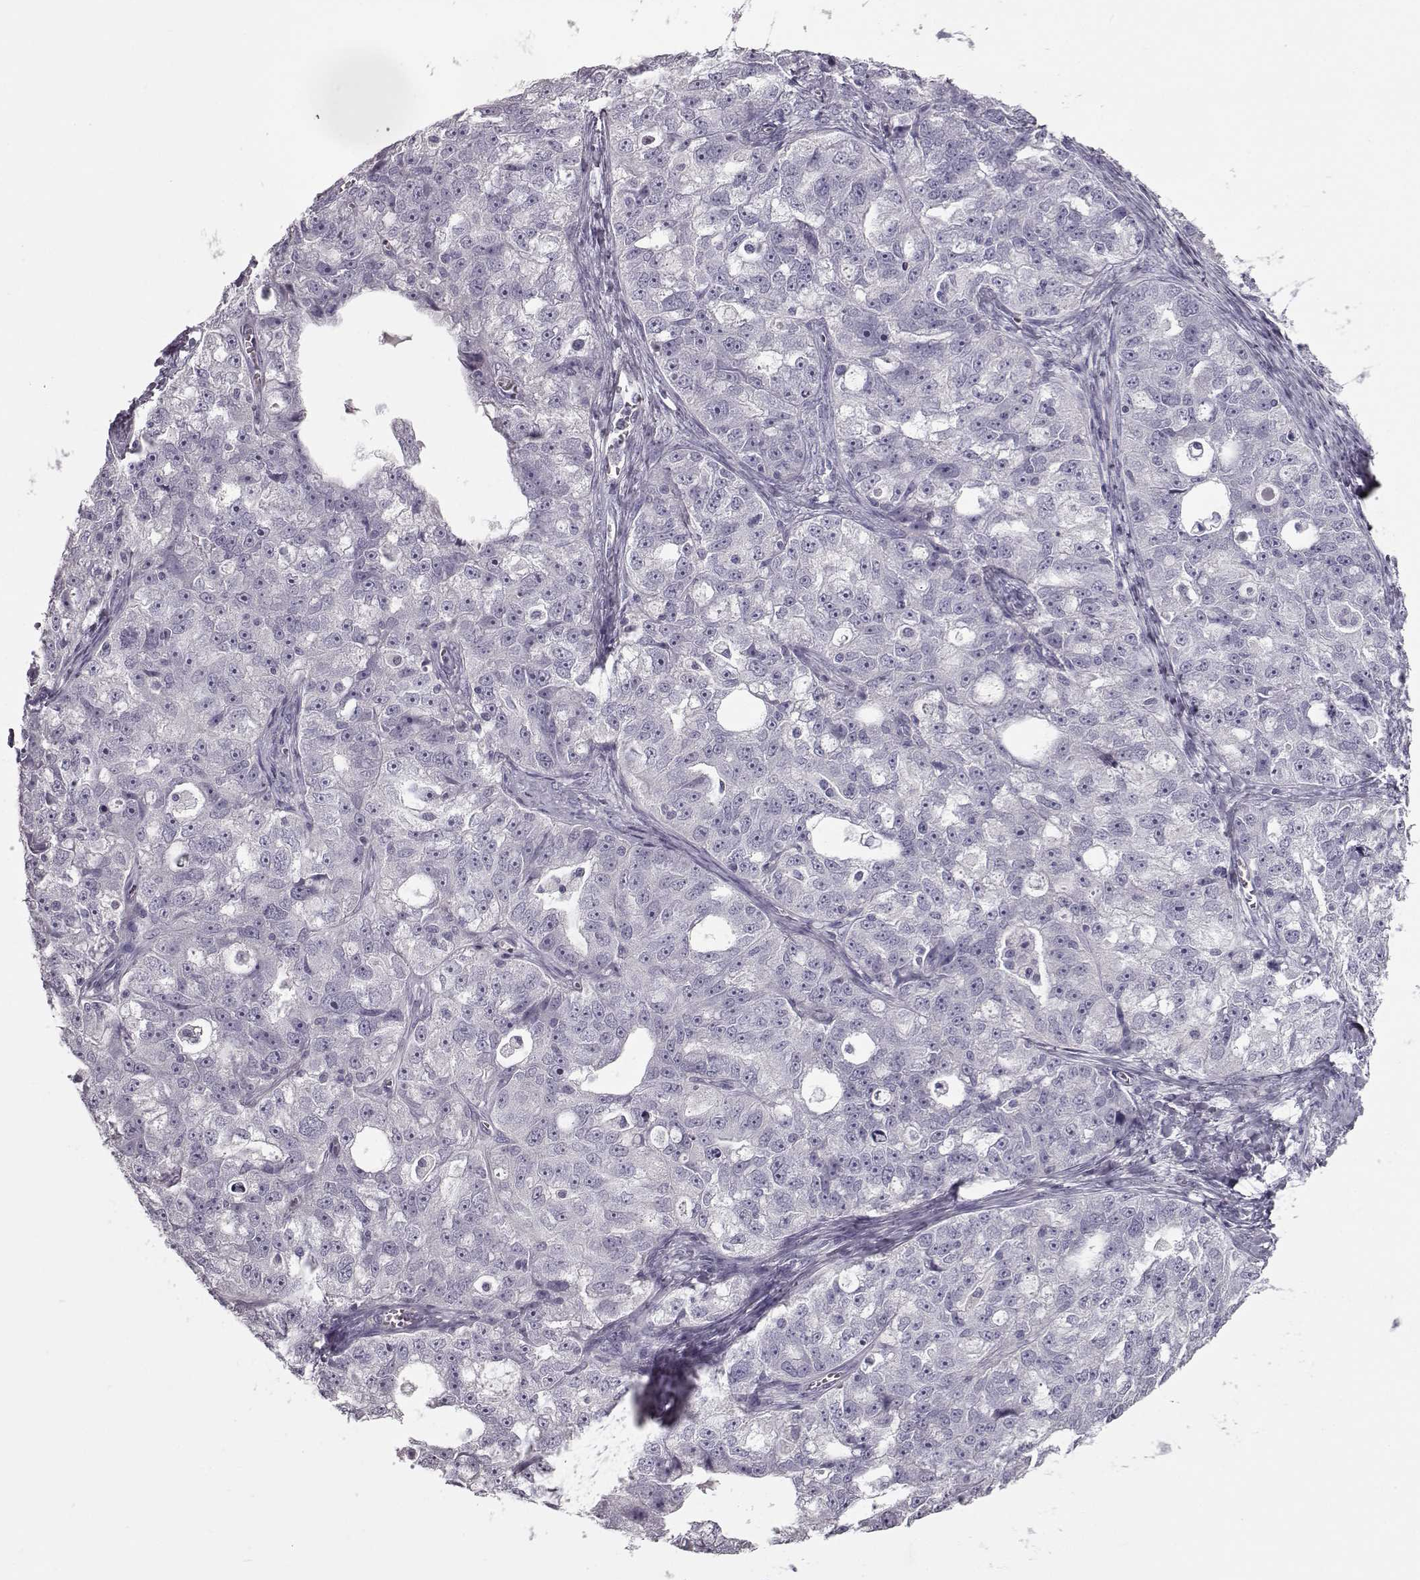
{"staining": {"intensity": "negative", "quantity": "none", "location": "none"}, "tissue": "ovarian cancer", "cell_type": "Tumor cells", "image_type": "cancer", "snomed": [{"axis": "morphology", "description": "Cystadenocarcinoma, serous, NOS"}, {"axis": "topography", "description": "Ovary"}], "caption": "Tumor cells show no significant protein staining in ovarian serous cystadenocarcinoma. (DAB immunohistochemistry visualized using brightfield microscopy, high magnification).", "gene": "CCL19", "patient": {"sex": "female", "age": 51}}